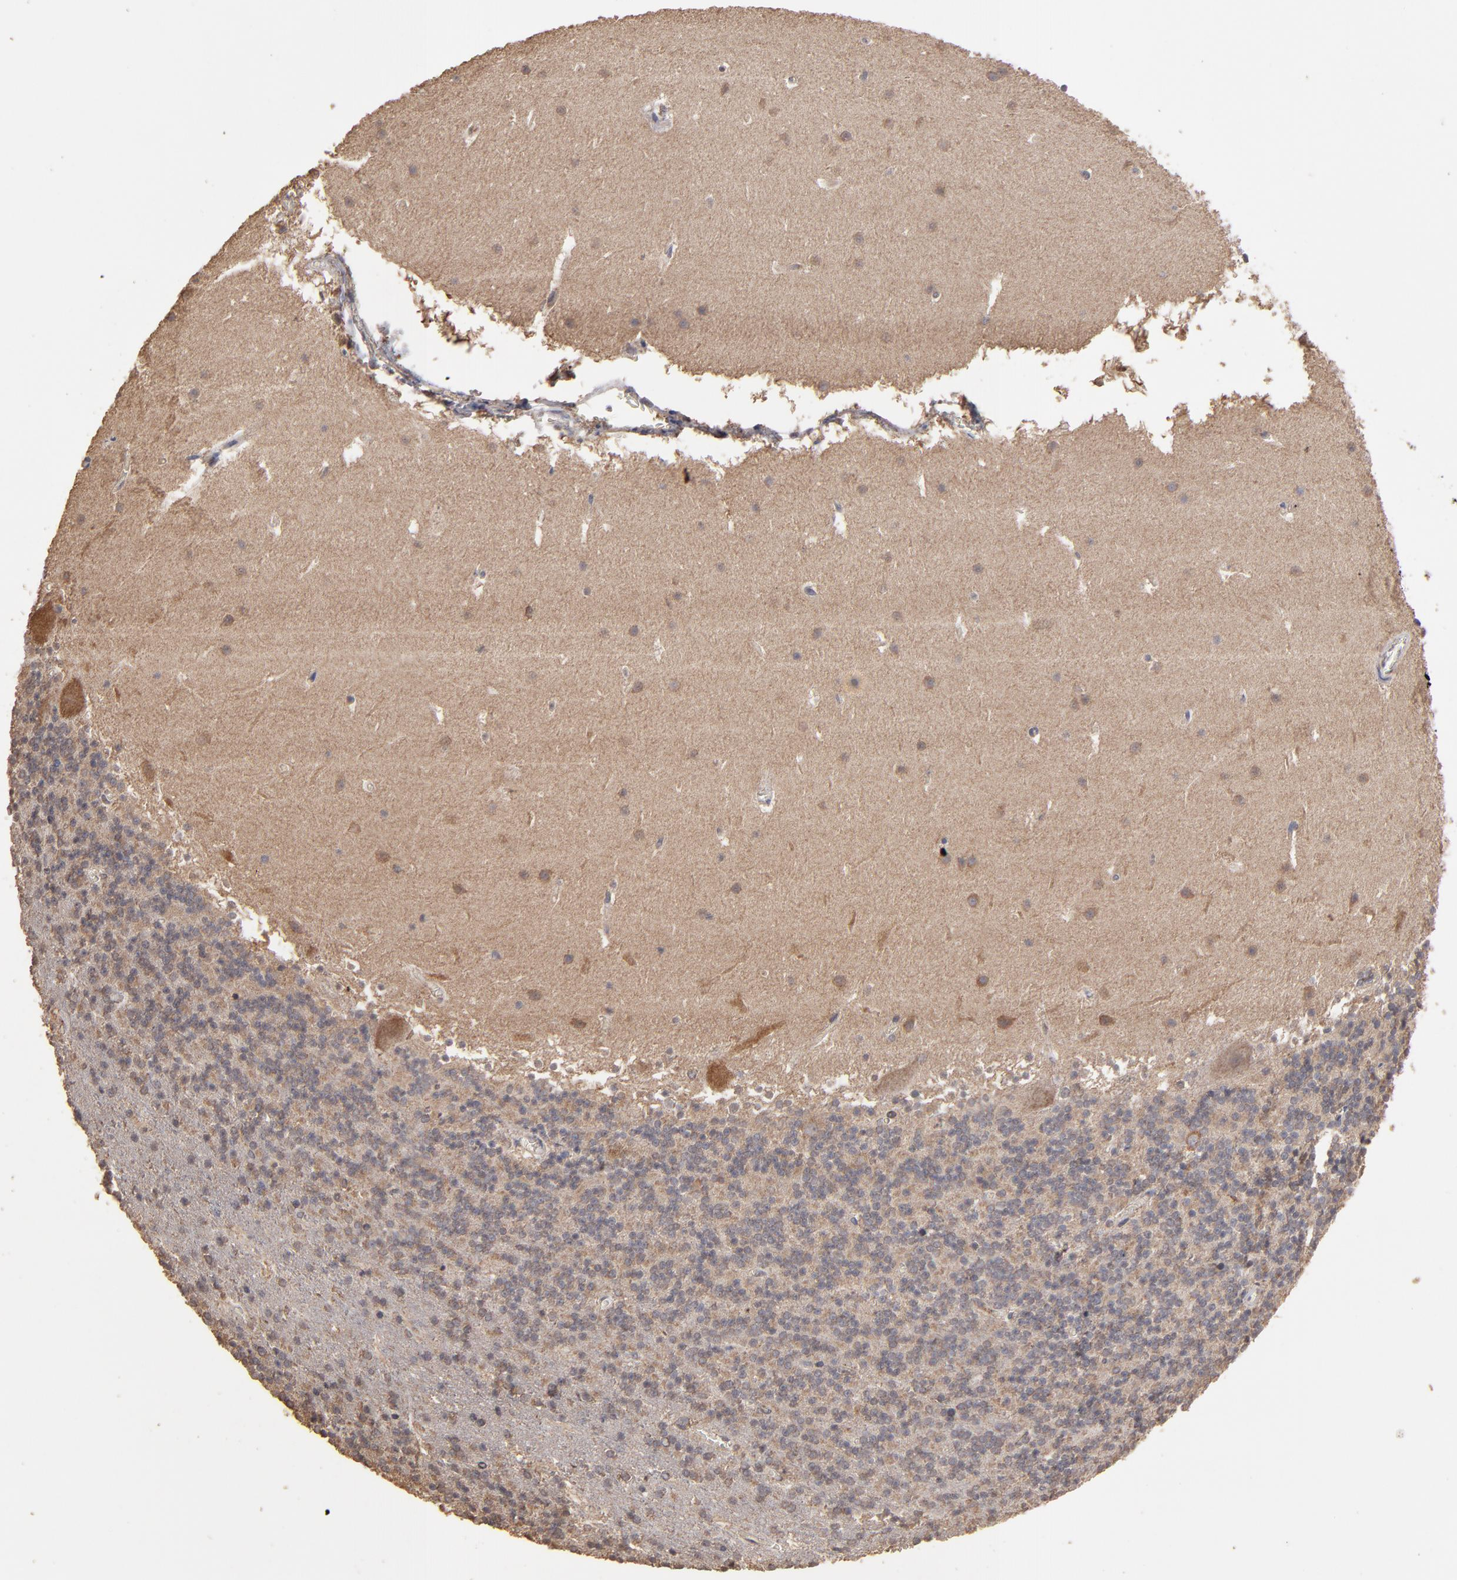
{"staining": {"intensity": "weak", "quantity": "<25%", "location": "cytoplasmic/membranous"}, "tissue": "cerebellum", "cell_type": "Cells in granular layer", "image_type": "normal", "snomed": [{"axis": "morphology", "description": "Normal tissue, NOS"}, {"axis": "topography", "description": "Cerebellum"}], "caption": "A high-resolution histopathology image shows IHC staining of unremarkable cerebellum, which demonstrates no significant expression in cells in granular layer.", "gene": "MMP2", "patient": {"sex": "male", "age": 45}}